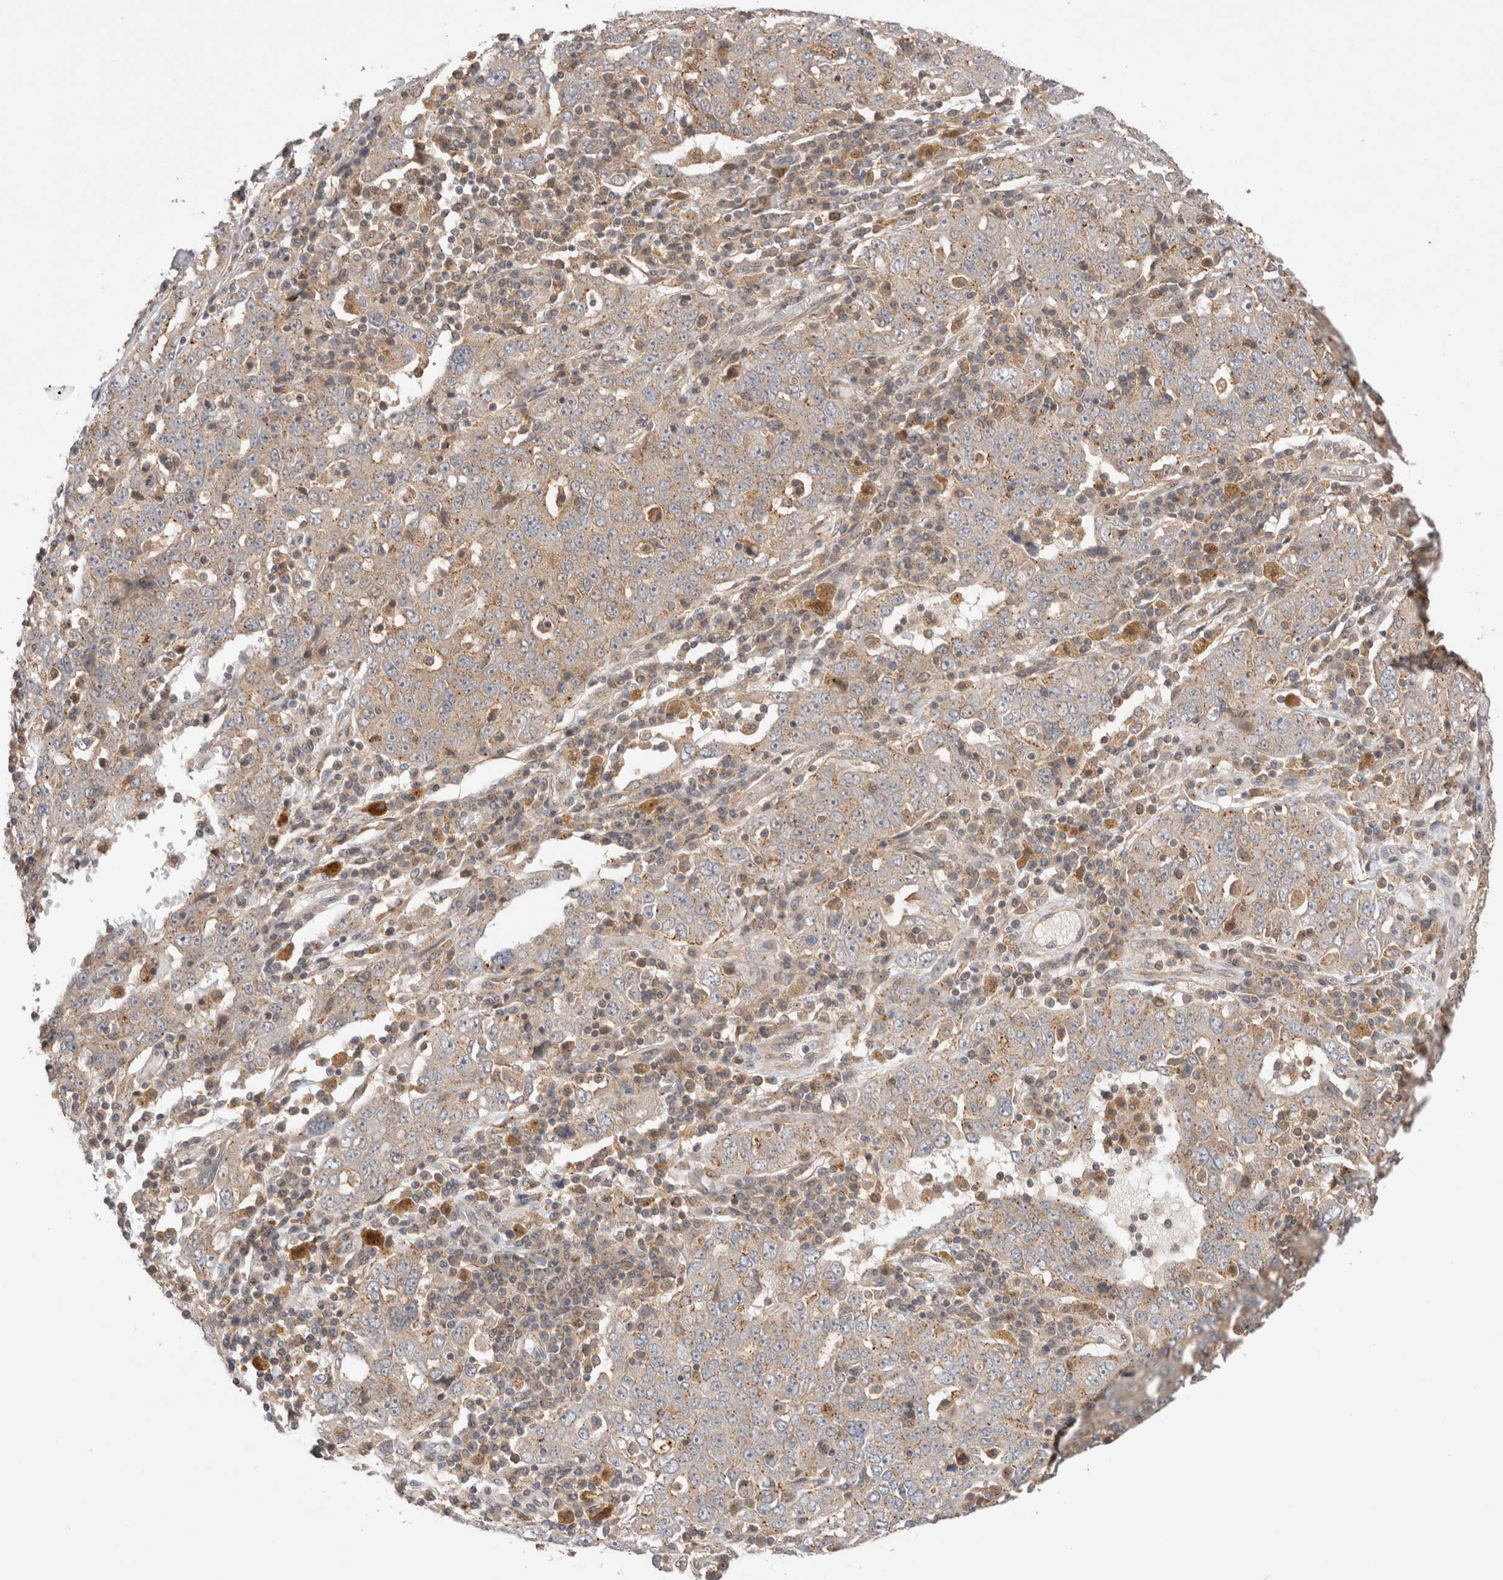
{"staining": {"intensity": "weak", "quantity": "25%-75%", "location": "cytoplasmic/membranous"}, "tissue": "ovarian cancer", "cell_type": "Tumor cells", "image_type": "cancer", "snomed": [{"axis": "morphology", "description": "Carcinoma, endometroid"}, {"axis": "topography", "description": "Ovary"}], "caption": "This photomicrograph shows ovarian endometroid carcinoma stained with immunohistochemistry to label a protein in brown. The cytoplasmic/membranous of tumor cells show weak positivity for the protein. Nuclei are counter-stained blue.", "gene": "VPS28", "patient": {"sex": "female", "age": 62}}